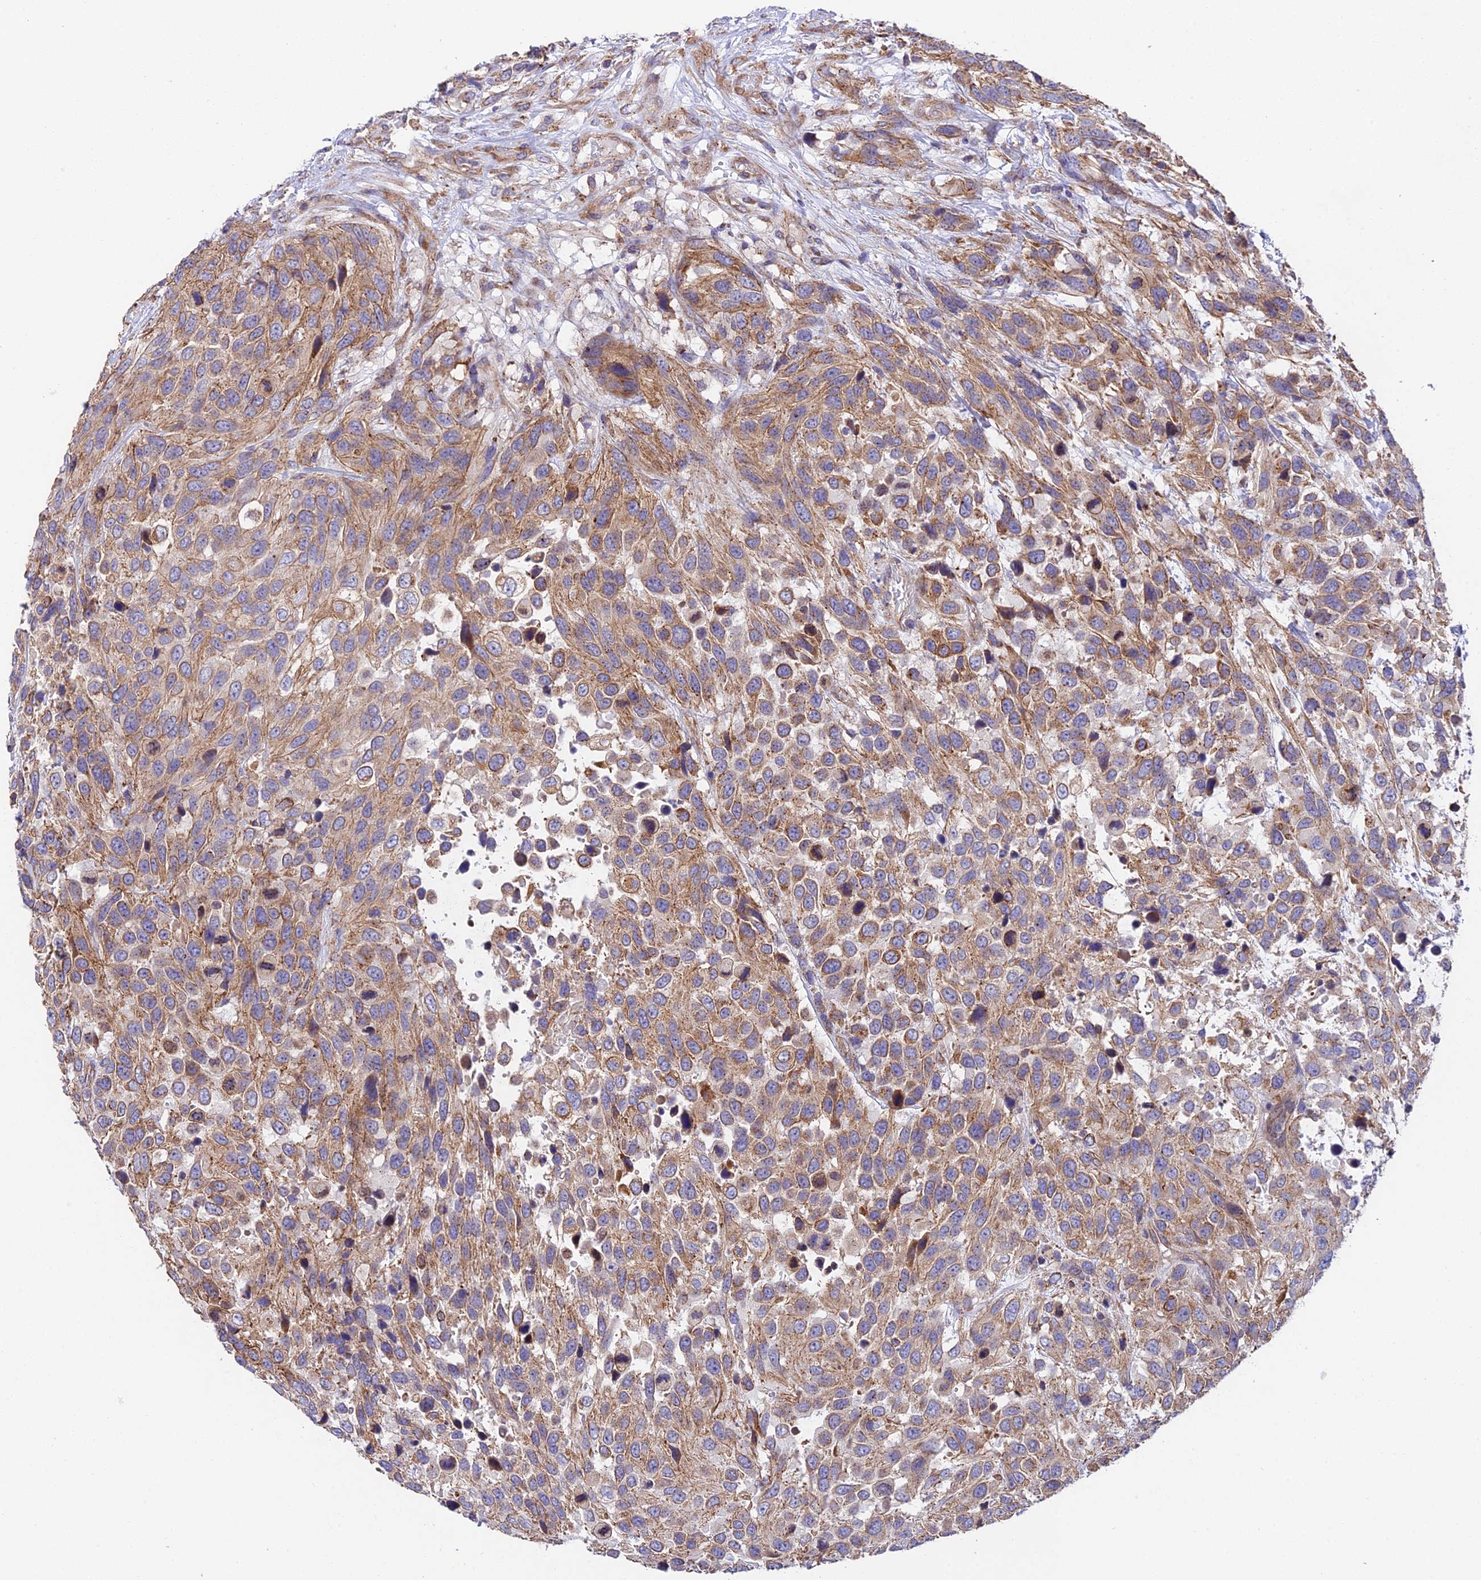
{"staining": {"intensity": "moderate", "quantity": ">75%", "location": "cytoplasmic/membranous"}, "tissue": "urothelial cancer", "cell_type": "Tumor cells", "image_type": "cancer", "snomed": [{"axis": "morphology", "description": "Urothelial carcinoma, High grade"}, {"axis": "topography", "description": "Urinary bladder"}], "caption": "Protein staining of urothelial carcinoma (high-grade) tissue exhibits moderate cytoplasmic/membranous positivity in approximately >75% of tumor cells.", "gene": "QRFP", "patient": {"sex": "female", "age": 70}}